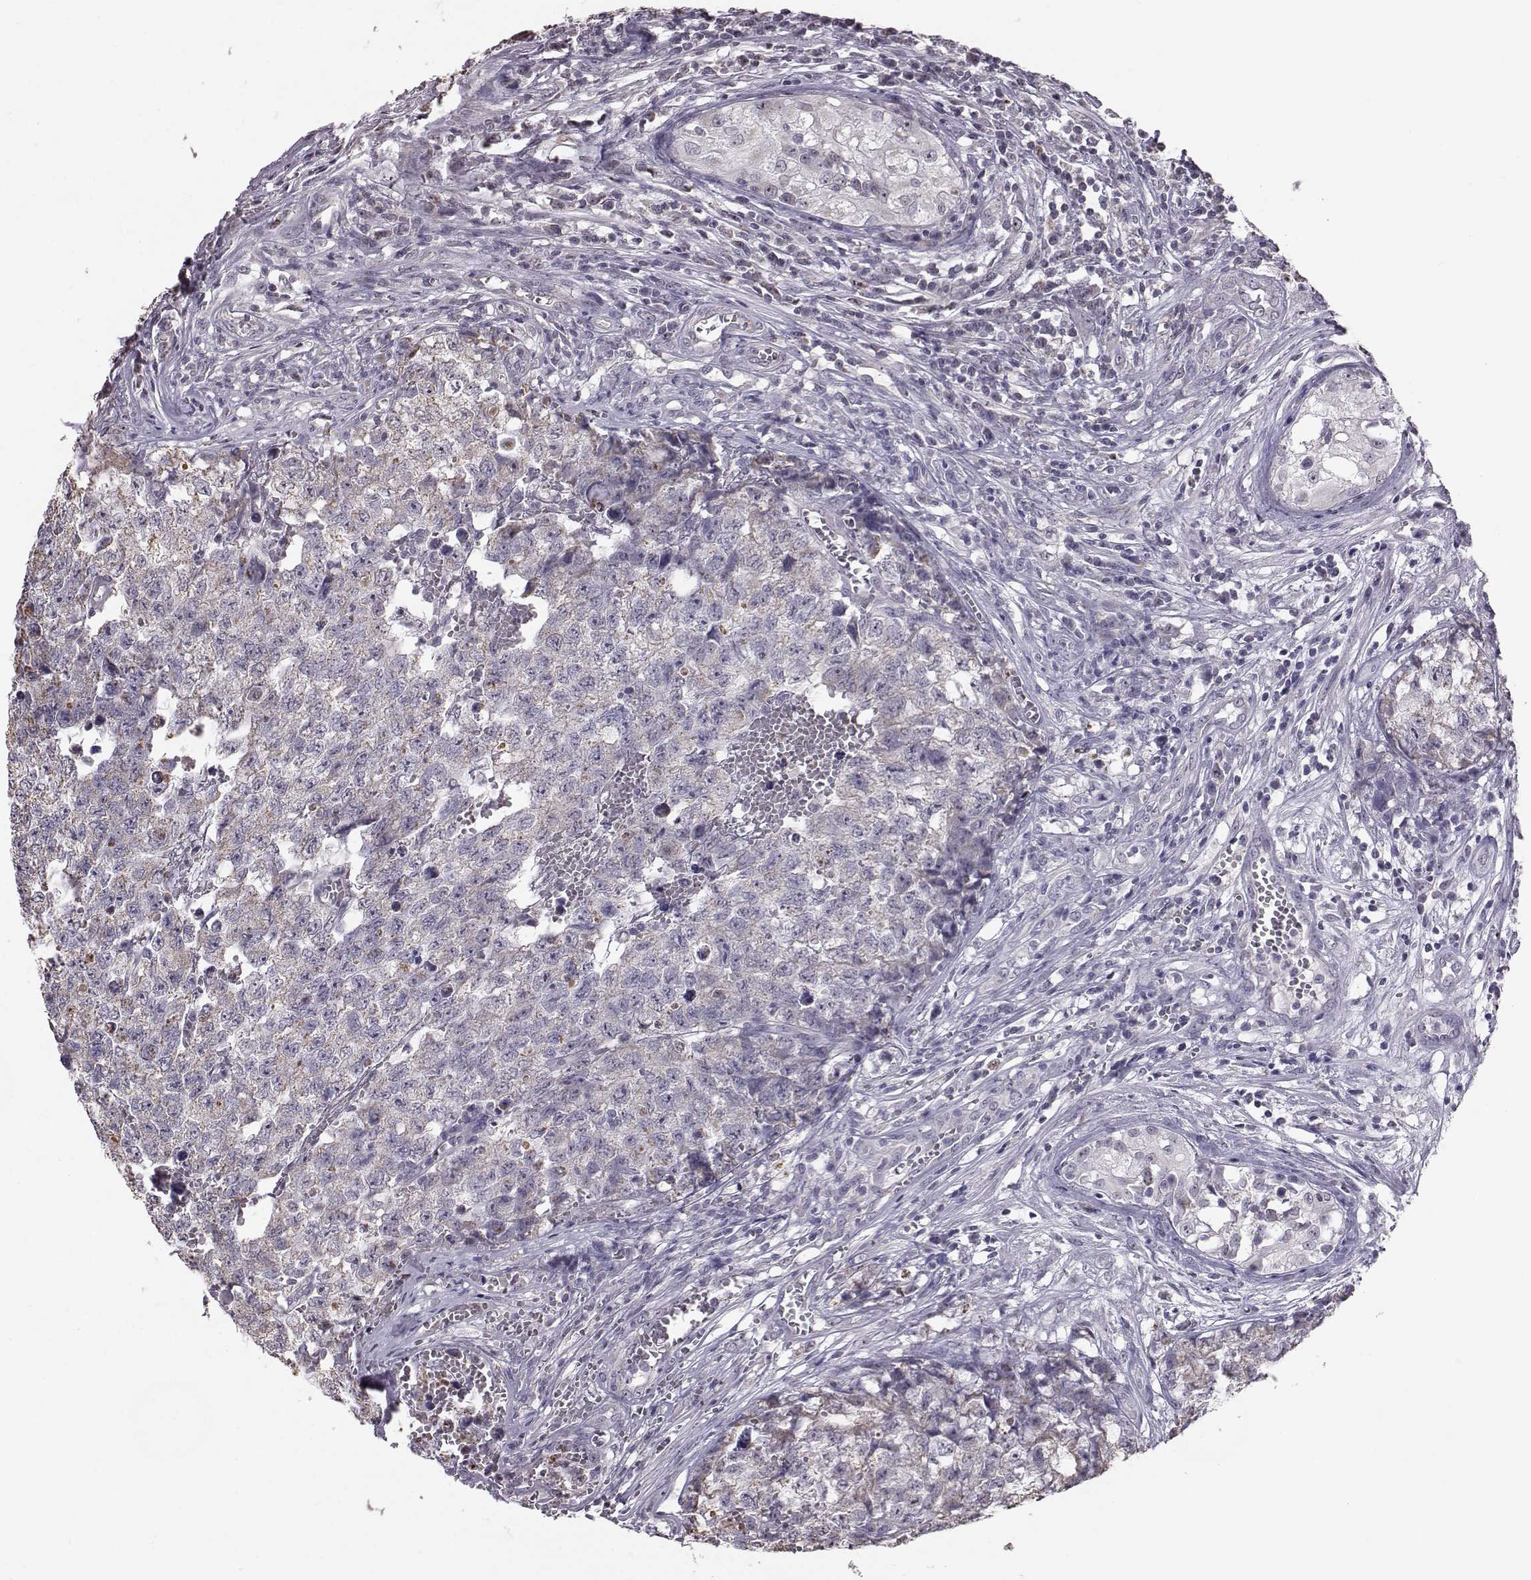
{"staining": {"intensity": "weak", "quantity": "<25%", "location": "cytoplasmic/membranous"}, "tissue": "testis cancer", "cell_type": "Tumor cells", "image_type": "cancer", "snomed": [{"axis": "morphology", "description": "Seminoma, NOS"}, {"axis": "morphology", "description": "Carcinoma, Embryonal, NOS"}, {"axis": "topography", "description": "Testis"}], "caption": "A high-resolution photomicrograph shows immunohistochemistry (IHC) staining of testis seminoma, which shows no significant expression in tumor cells.", "gene": "ALDH3A1", "patient": {"sex": "male", "age": 22}}